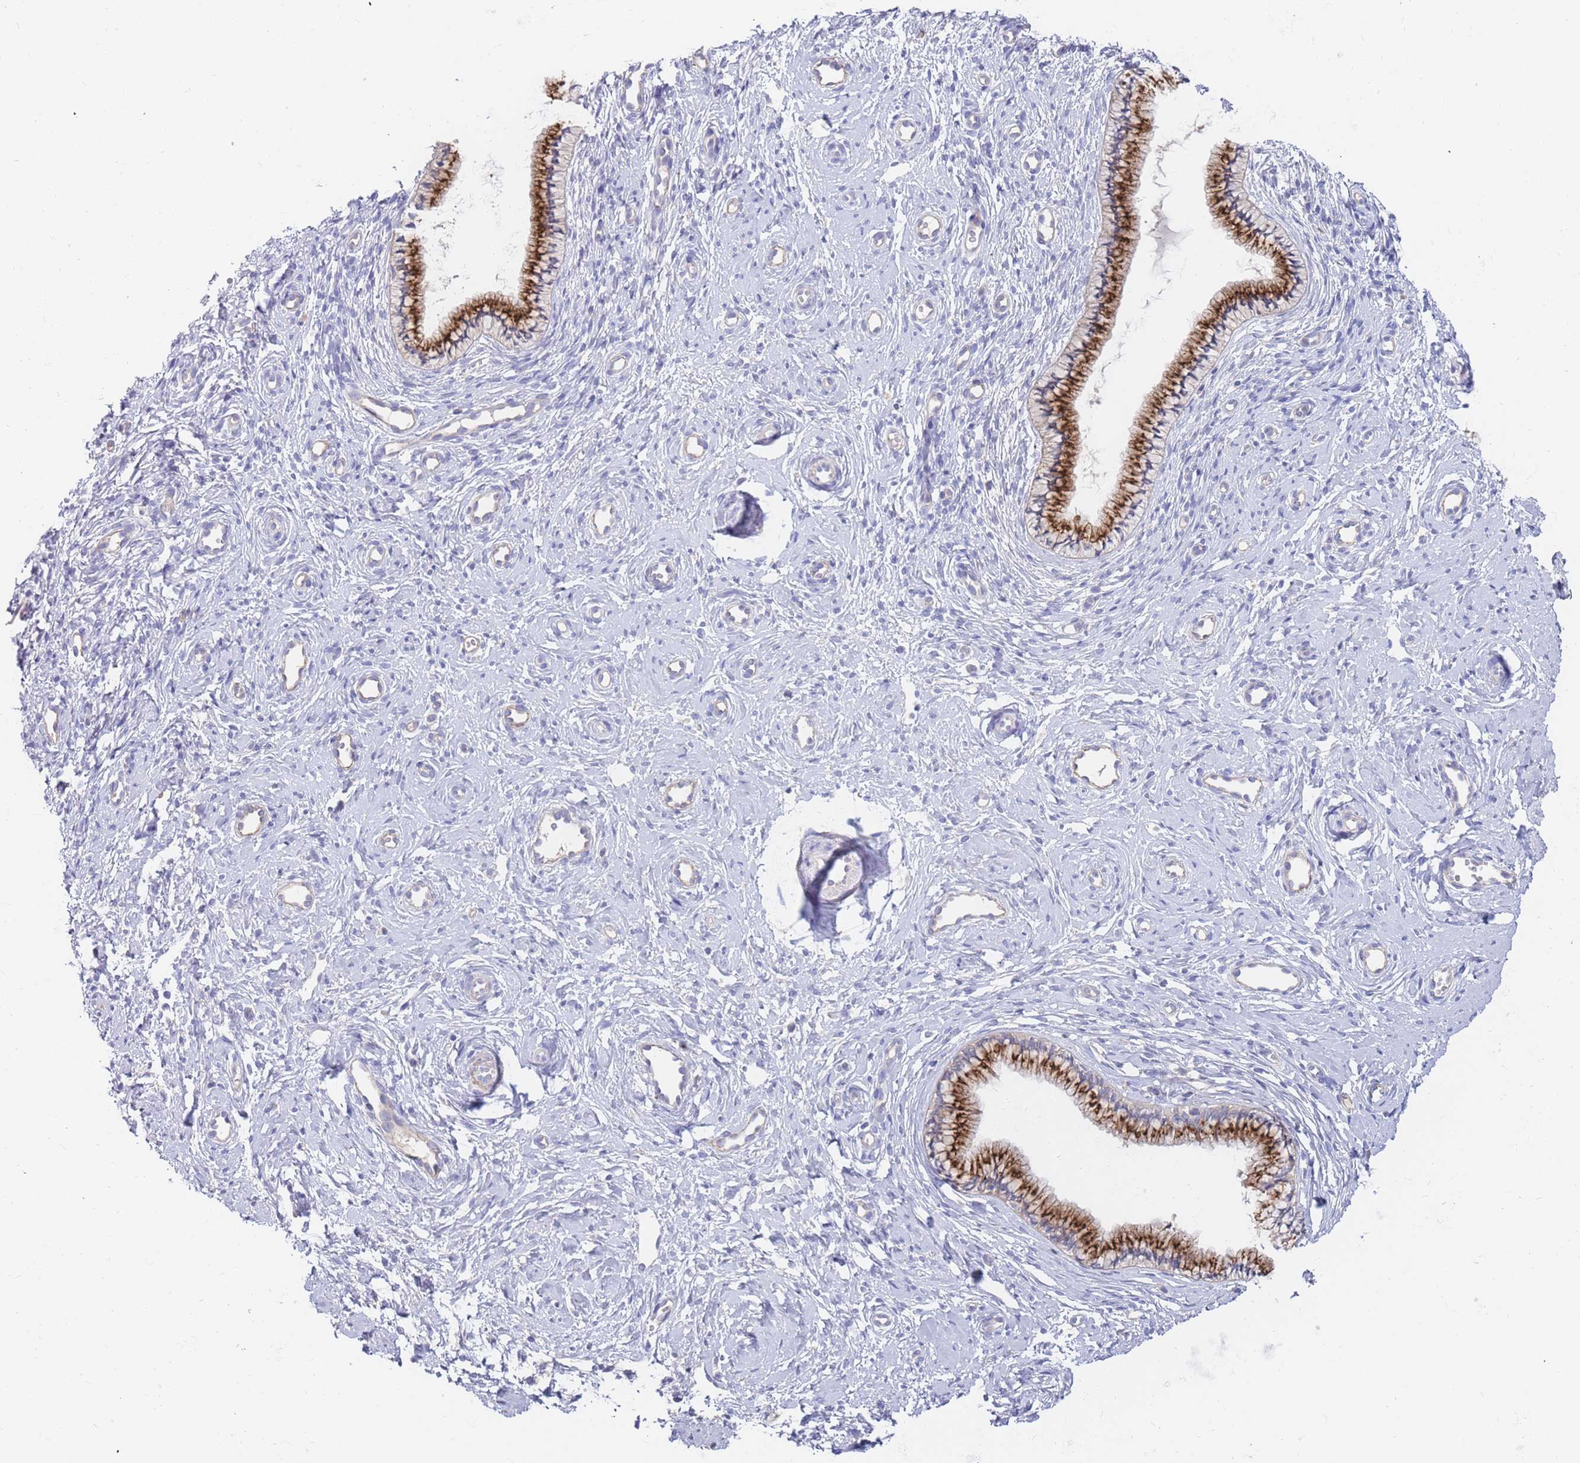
{"staining": {"intensity": "strong", "quantity": ">75%", "location": "cytoplasmic/membranous"}, "tissue": "cervix", "cell_type": "Glandular cells", "image_type": "normal", "snomed": [{"axis": "morphology", "description": "Normal tissue, NOS"}, {"axis": "topography", "description": "Cervix"}], "caption": "Strong cytoplasmic/membranous expression for a protein is seen in about >75% of glandular cells of unremarkable cervix using immunohistochemistry (IHC).", "gene": "BORCS5", "patient": {"sex": "female", "age": 57}}